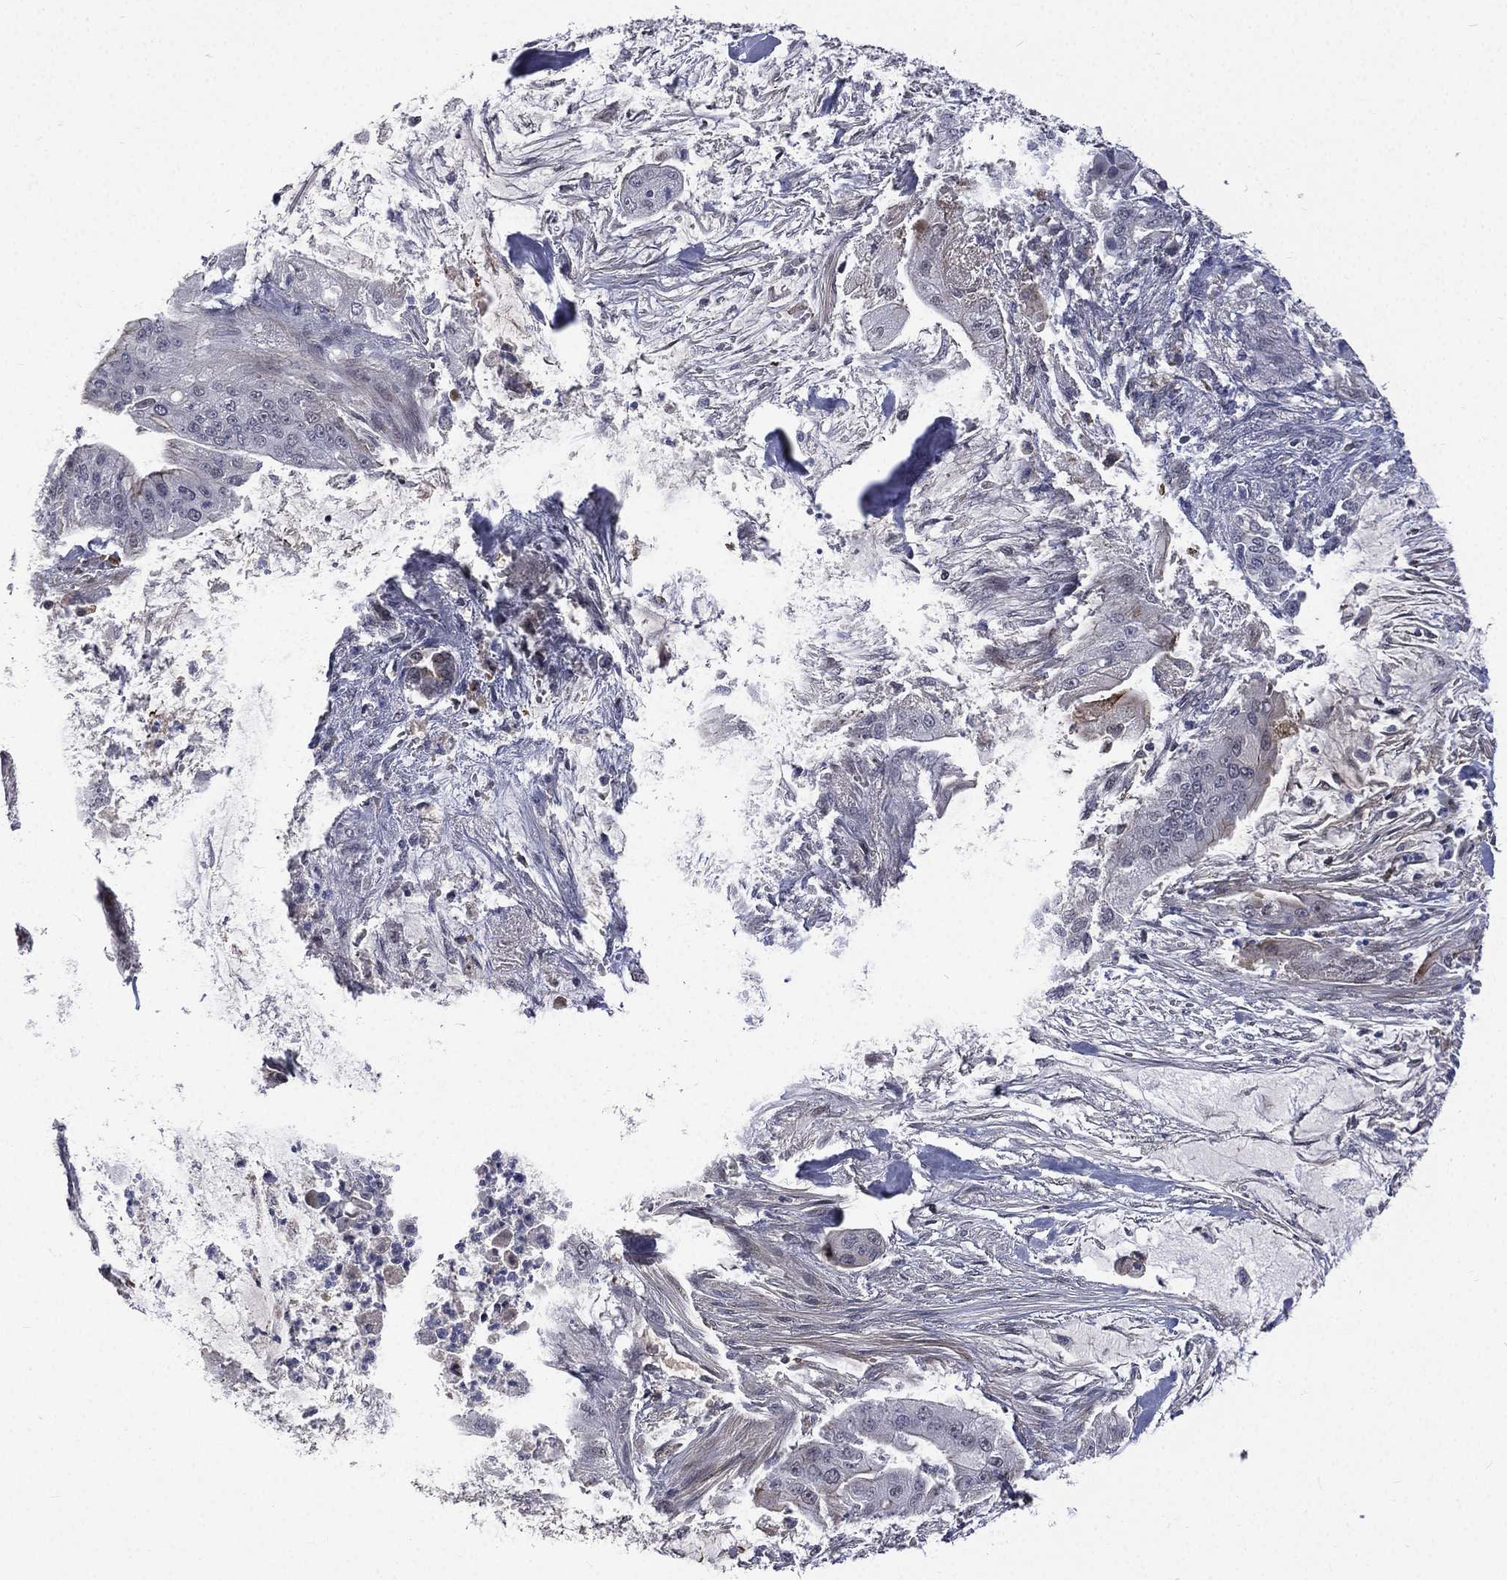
{"staining": {"intensity": "negative", "quantity": "none", "location": "none"}, "tissue": "pancreatic cancer", "cell_type": "Tumor cells", "image_type": "cancer", "snomed": [{"axis": "morphology", "description": "Normal tissue, NOS"}, {"axis": "morphology", "description": "Inflammation, NOS"}, {"axis": "morphology", "description": "Adenocarcinoma, NOS"}, {"axis": "topography", "description": "Pancreas"}], "caption": "There is no significant expression in tumor cells of adenocarcinoma (pancreatic).", "gene": "FGG", "patient": {"sex": "male", "age": 57}}